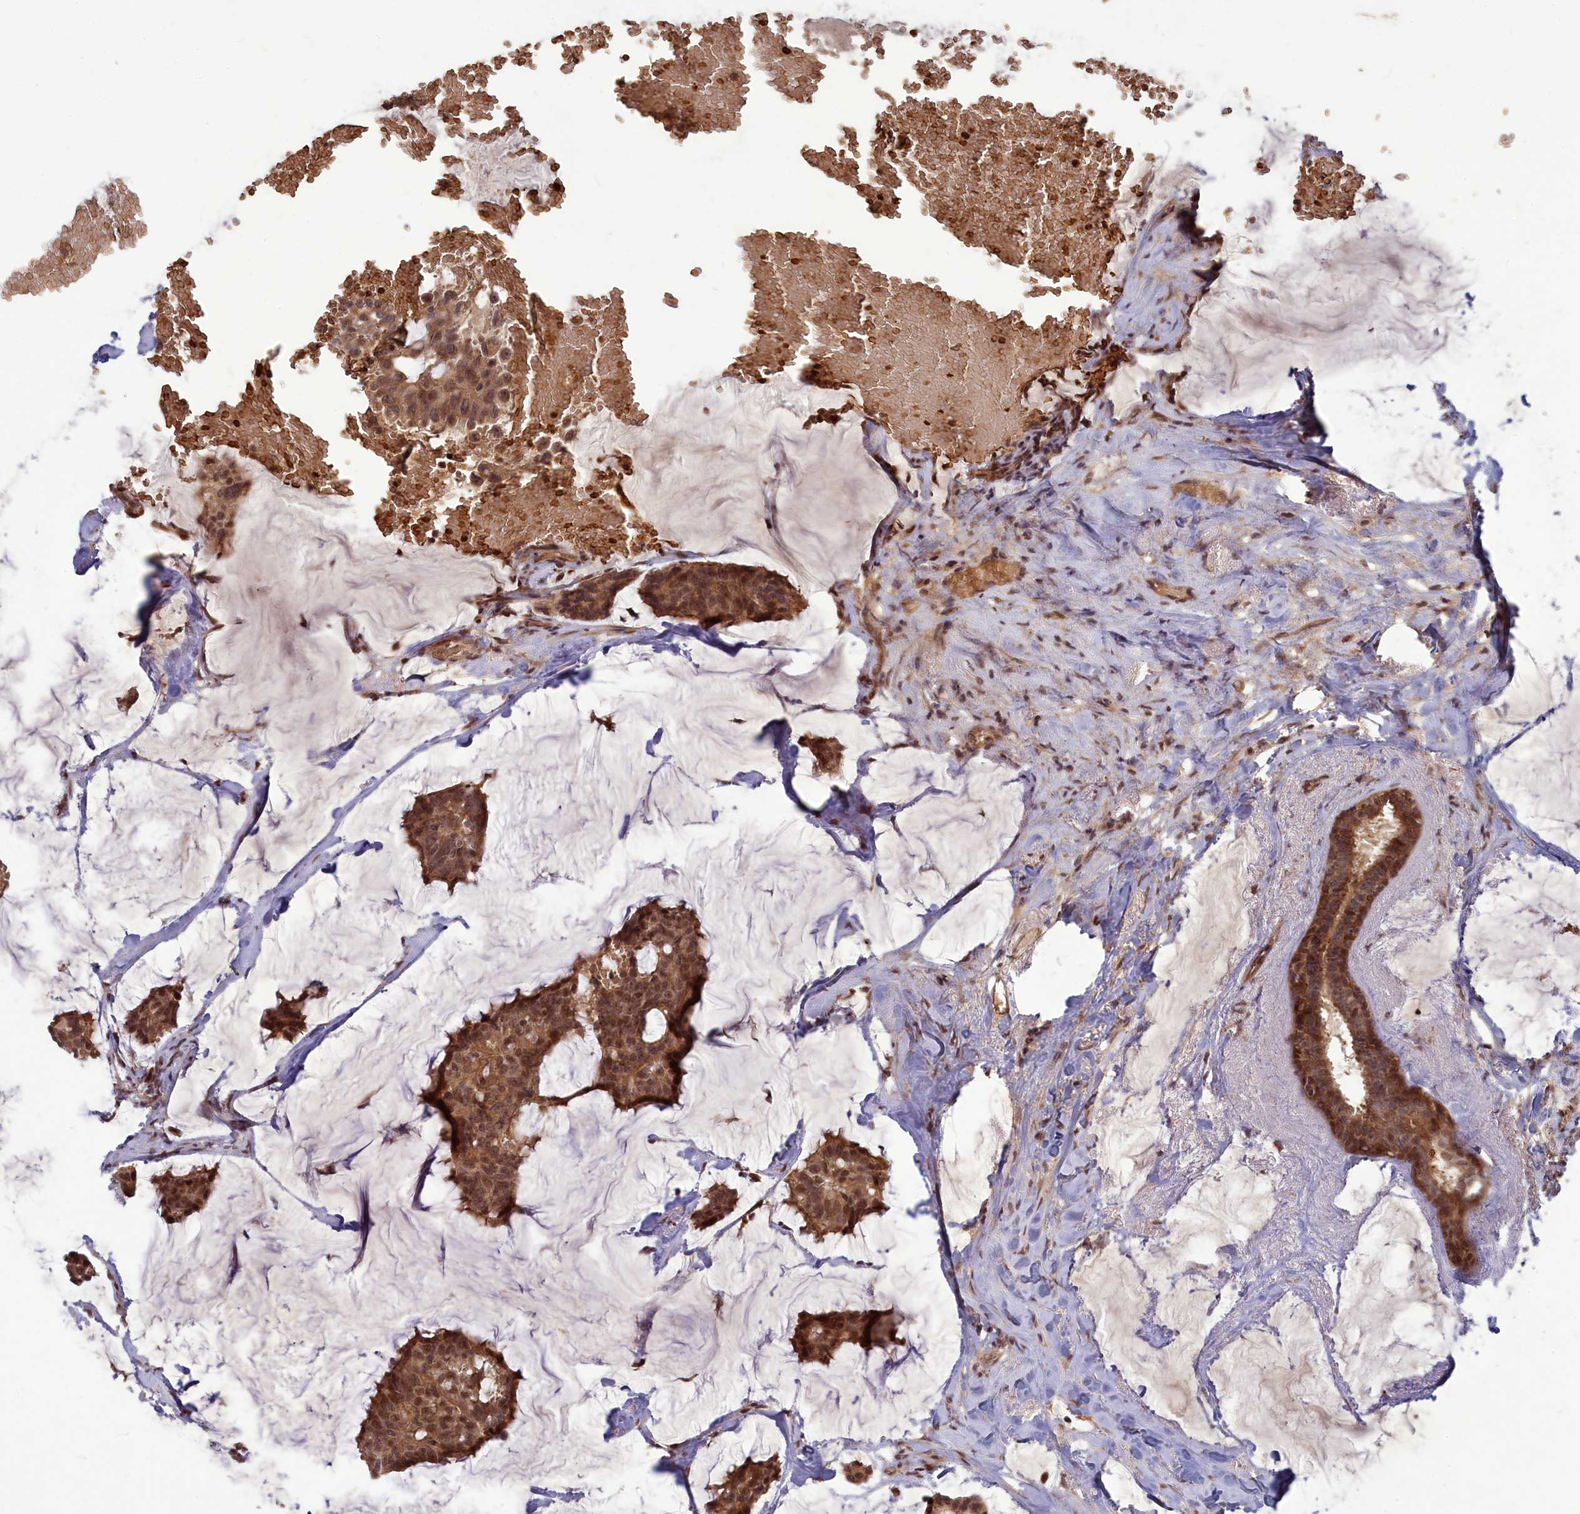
{"staining": {"intensity": "moderate", "quantity": ">75%", "location": "cytoplasmic/membranous,nuclear"}, "tissue": "breast cancer", "cell_type": "Tumor cells", "image_type": "cancer", "snomed": [{"axis": "morphology", "description": "Duct carcinoma"}, {"axis": "topography", "description": "Breast"}], "caption": "The image shows a brown stain indicating the presence of a protein in the cytoplasmic/membranous and nuclear of tumor cells in intraductal carcinoma (breast).", "gene": "SRMS", "patient": {"sex": "female", "age": 93}}